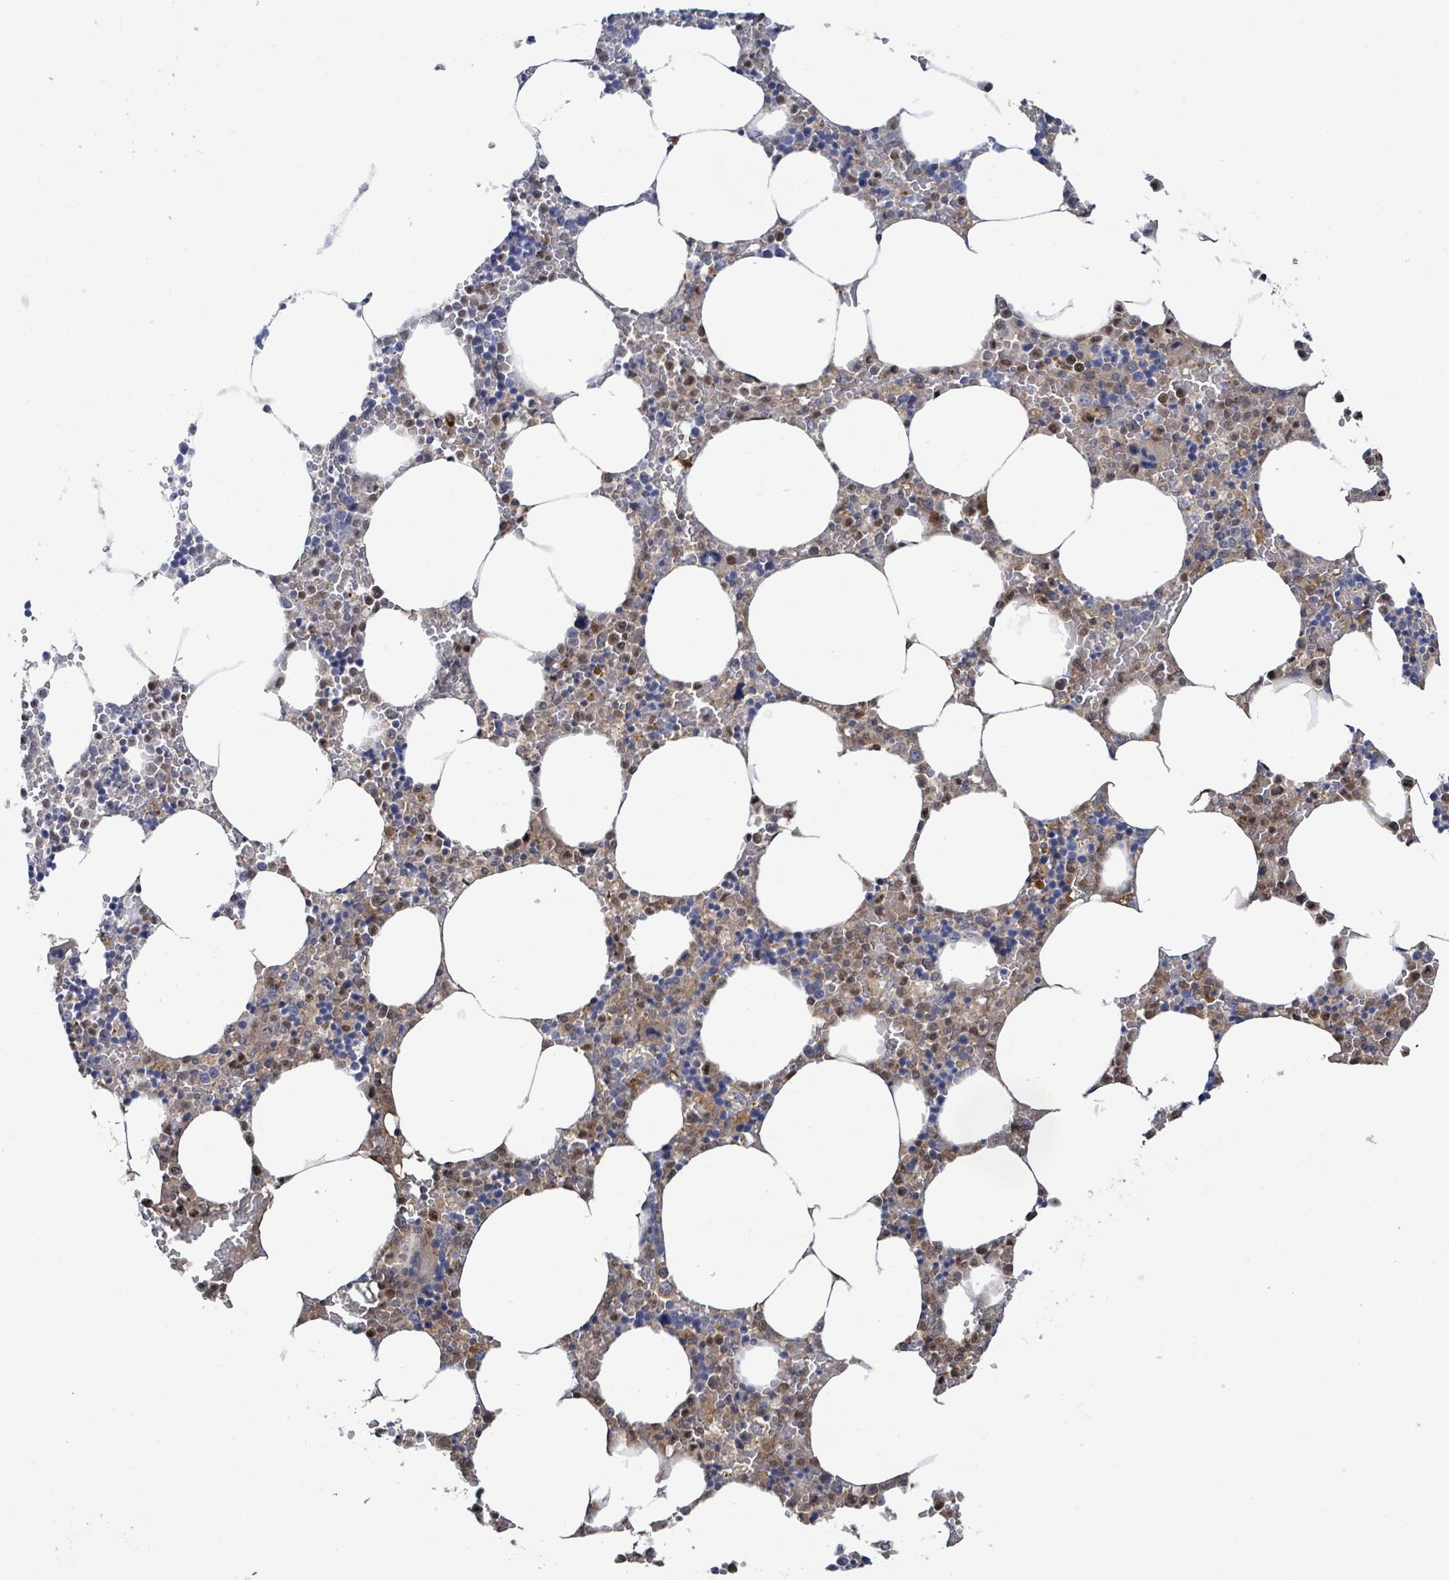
{"staining": {"intensity": "weak", "quantity": "<25%", "location": "cytoplasmic/membranous"}, "tissue": "bone marrow", "cell_type": "Hematopoietic cells", "image_type": "normal", "snomed": [{"axis": "morphology", "description": "Normal tissue, NOS"}, {"axis": "topography", "description": "Bone marrow"}], "caption": "The photomicrograph exhibits no significant staining in hematopoietic cells of bone marrow. (DAB IHC with hematoxylin counter stain).", "gene": "PGAM1", "patient": {"sex": "male", "age": 70}}